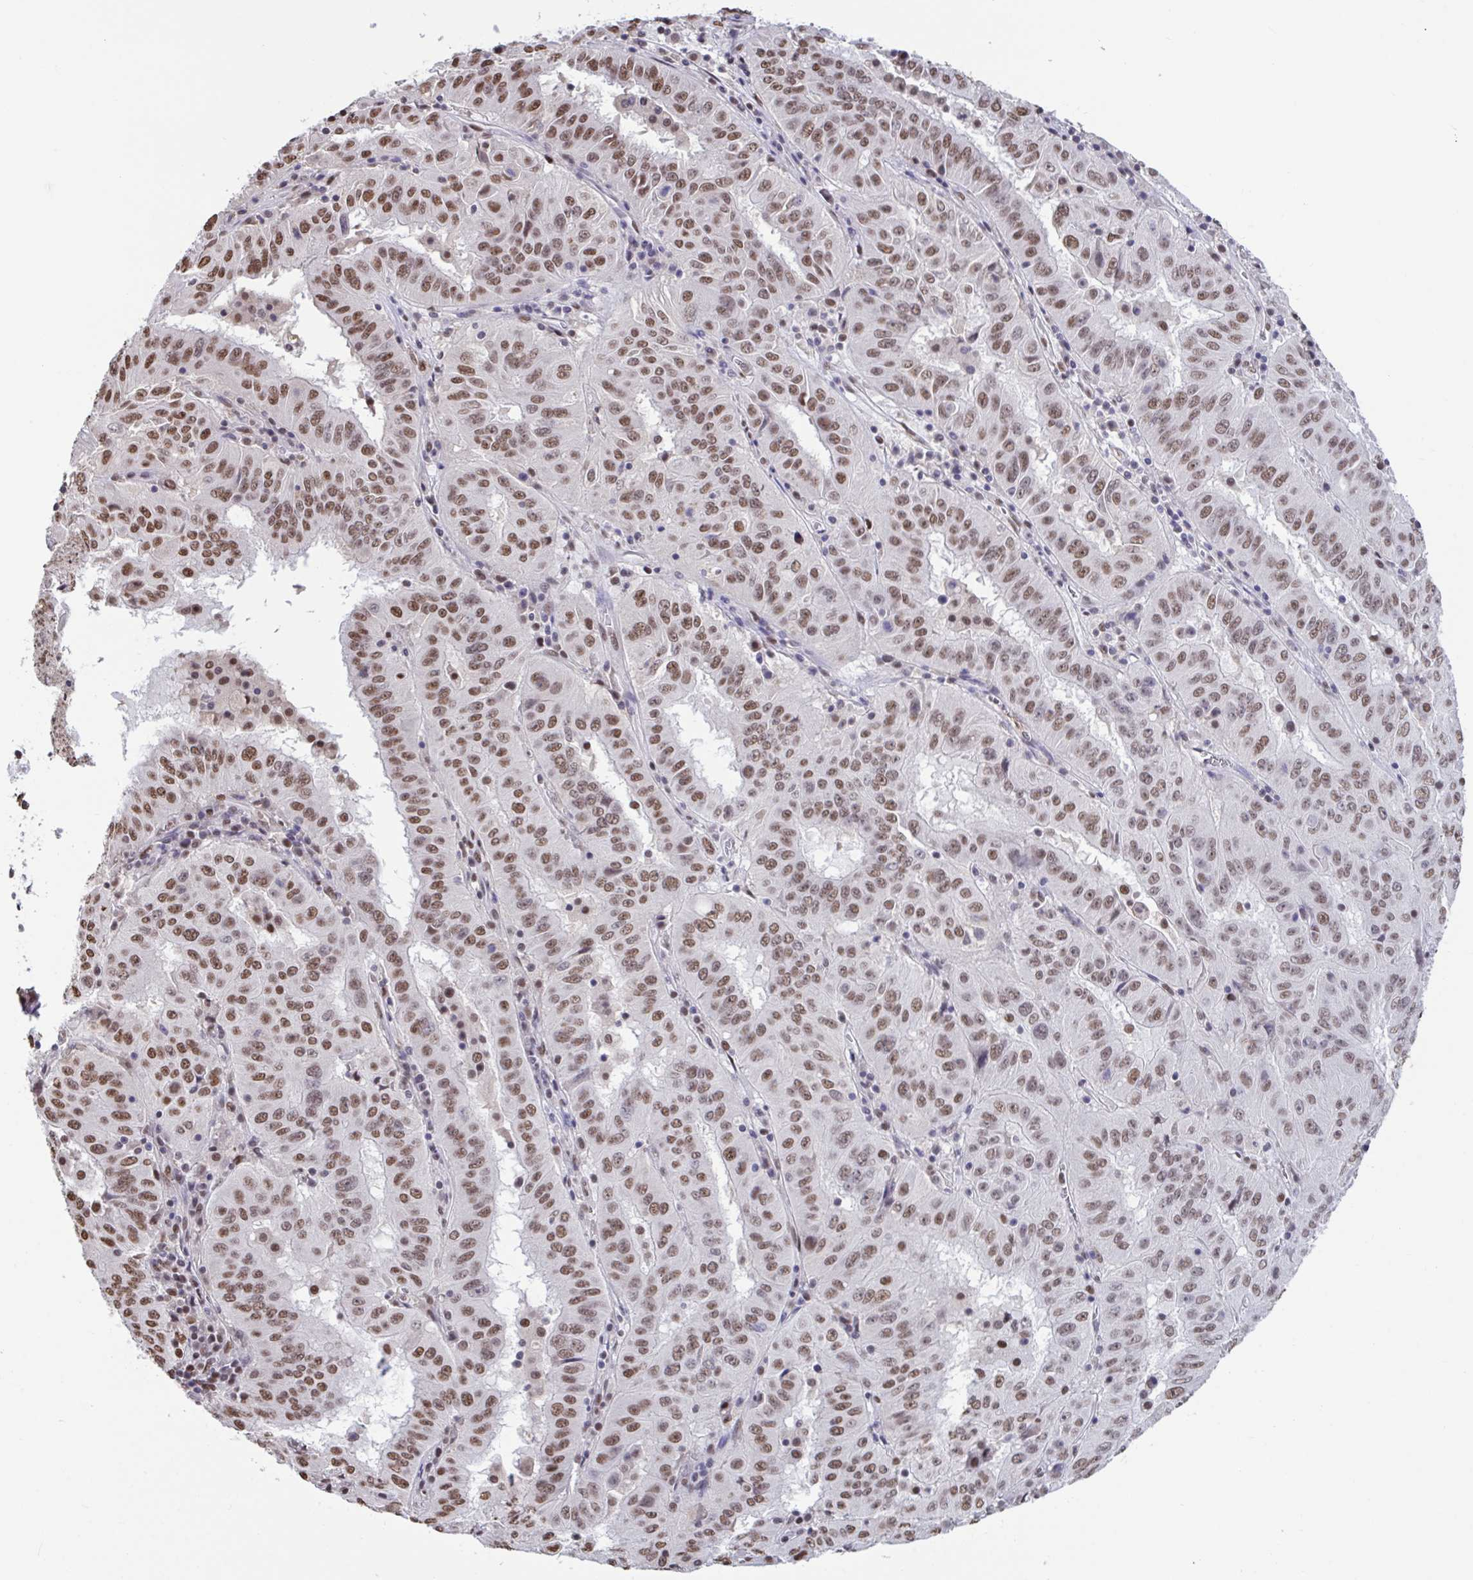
{"staining": {"intensity": "moderate", "quantity": ">75%", "location": "nuclear"}, "tissue": "pancreatic cancer", "cell_type": "Tumor cells", "image_type": "cancer", "snomed": [{"axis": "morphology", "description": "Adenocarcinoma, NOS"}, {"axis": "topography", "description": "Pancreas"}], "caption": "Immunohistochemistry (IHC) of human adenocarcinoma (pancreatic) exhibits medium levels of moderate nuclear expression in approximately >75% of tumor cells.", "gene": "HNRNPDL", "patient": {"sex": "male", "age": 63}}